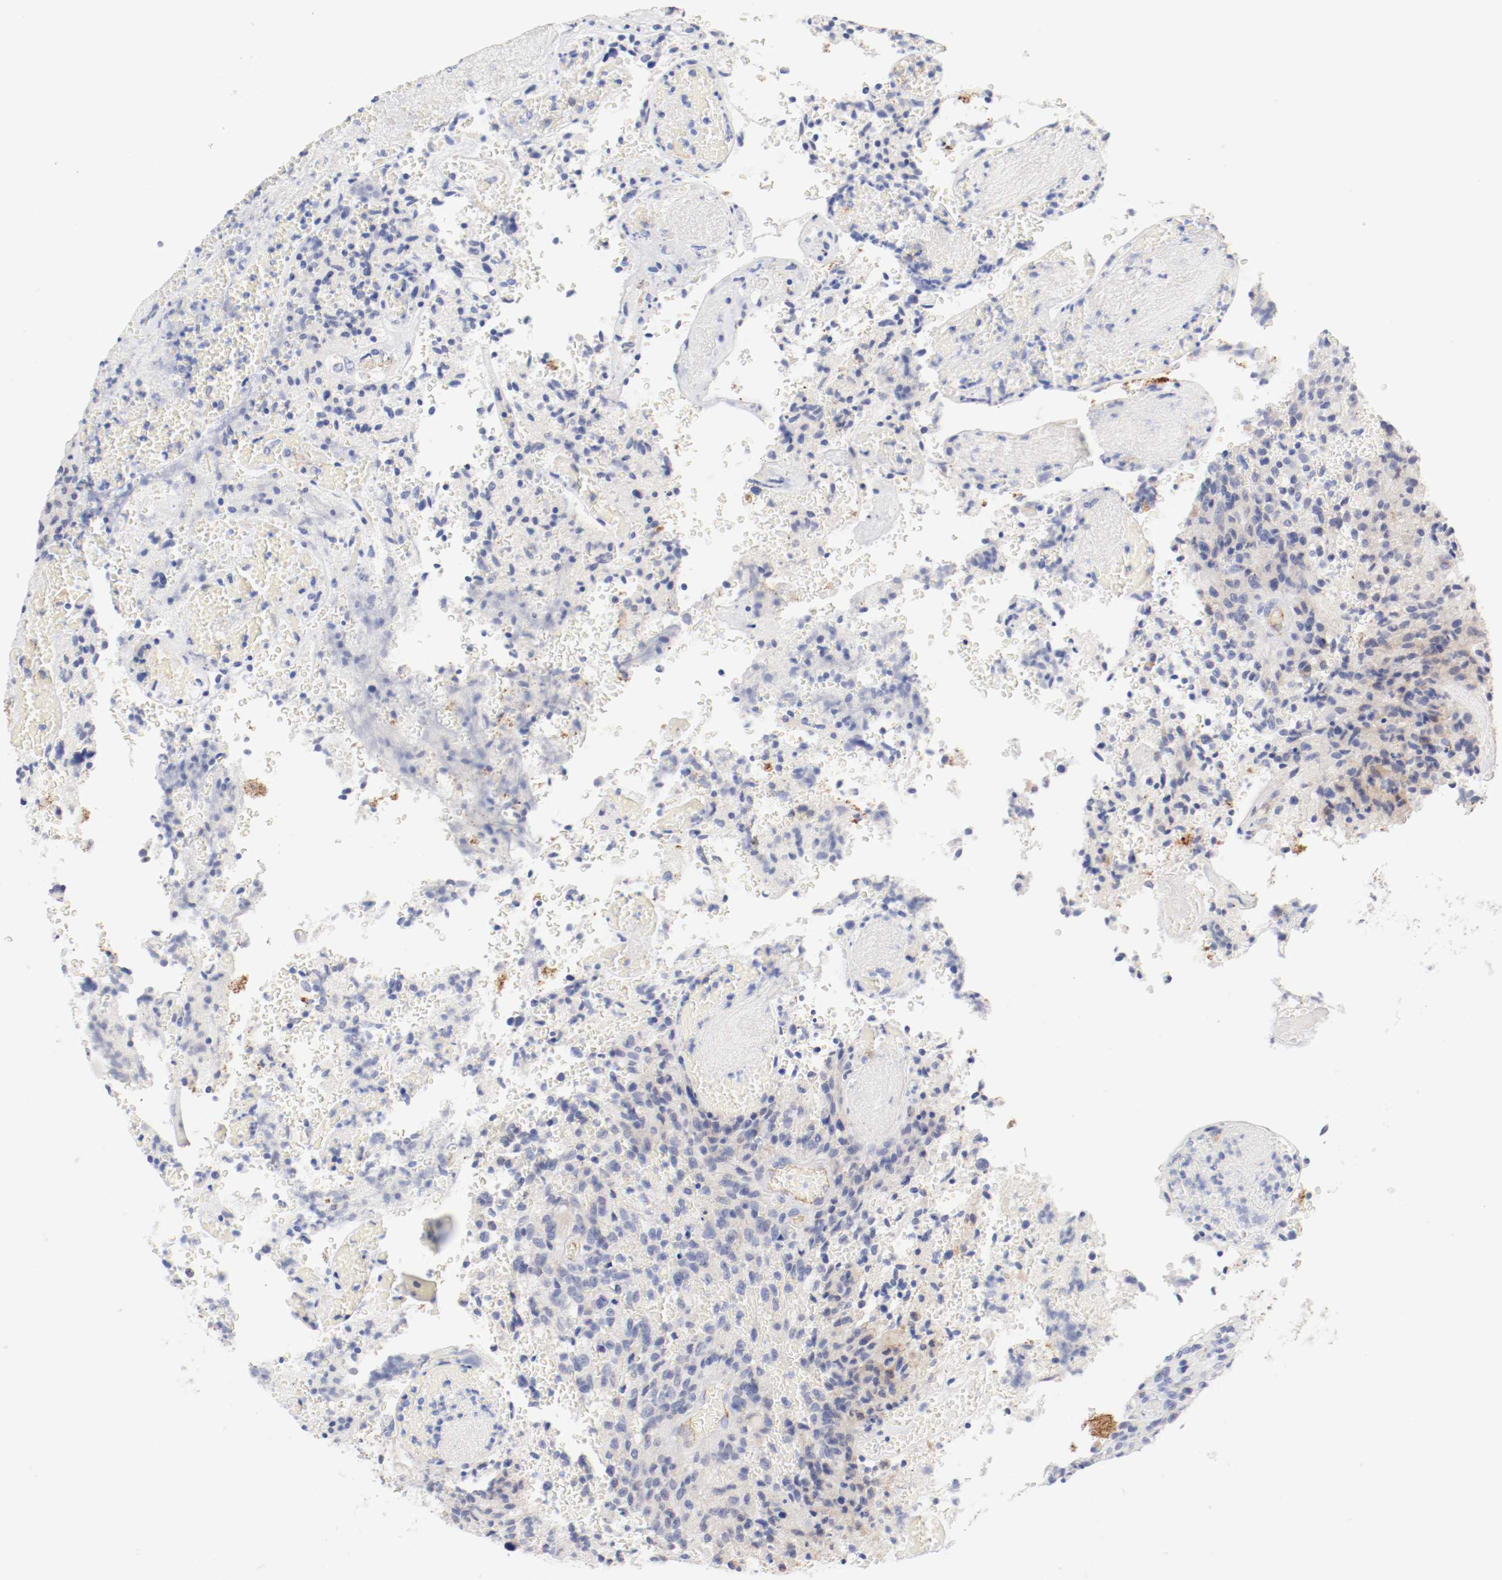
{"staining": {"intensity": "negative", "quantity": "none", "location": "none"}, "tissue": "glioma", "cell_type": "Tumor cells", "image_type": "cancer", "snomed": [{"axis": "morphology", "description": "Normal tissue, NOS"}, {"axis": "morphology", "description": "Glioma, malignant, High grade"}, {"axis": "topography", "description": "Cerebral cortex"}], "caption": "The histopathology image displays no significant staining in tumor cells of malignant high-grade glioma. (Brightfield microscopy of DAB immunohistochemistry at high magnification).", "gene": "HOMER1", "patient": {"sex": "male", "age": 56}}